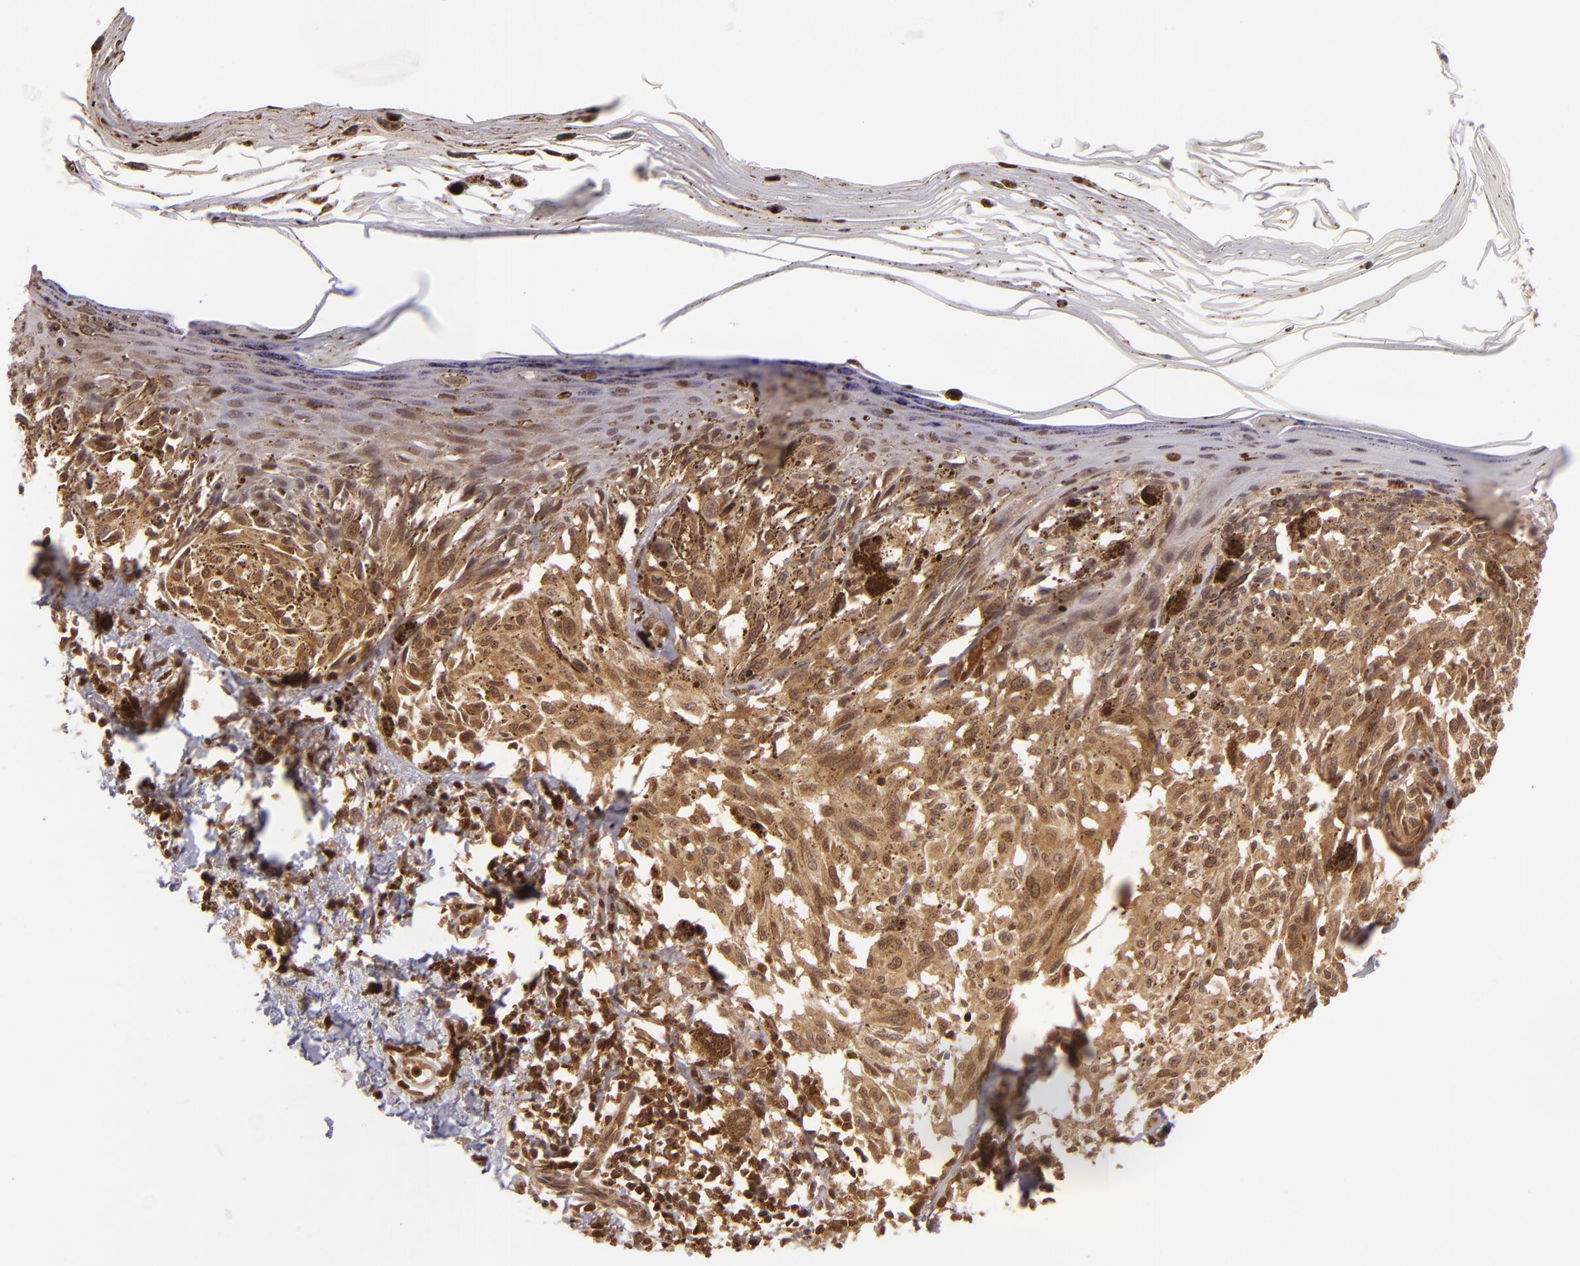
{"staining": {"intensity": "strong", "quantity": ">75%", "location": "cytoplasmic/membranous,nuclear"}, "tissue": "melanoma", "cell_type": "Tumor cells", "image_type": "cancer", "snomed": [{"axis": "morphology", "description": "Malignant melanoma, NOS"}, {"axis": "topography", "description": "Skin"}], "caption": "Strong cytoplasmic/membranous and nuclear positivity is identified in about >75% of tumor cells in malignant melanoma.", "gene": "ZBTB33", "patient": {"sex": "female", "age": 72}}